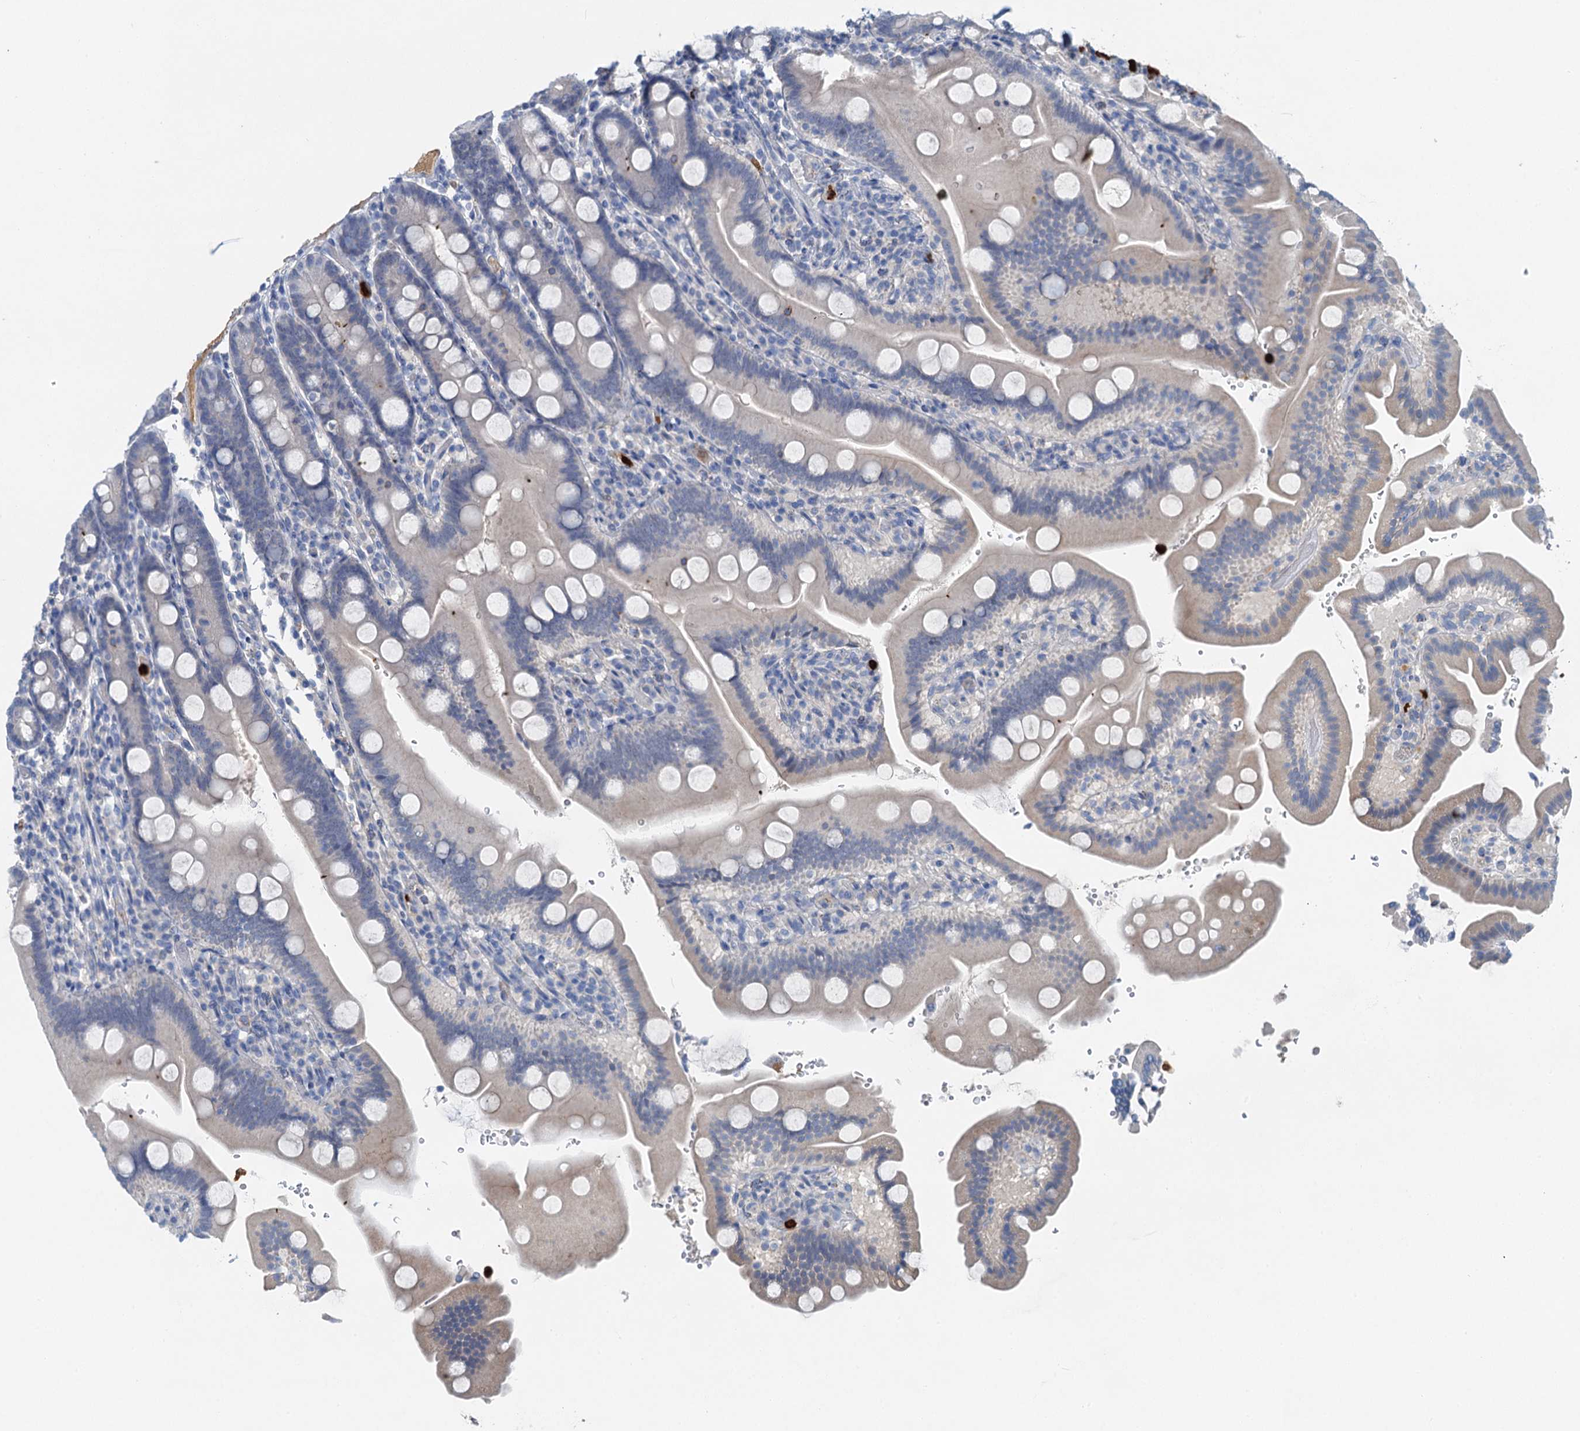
{"staining": {"intensity": "negative", "quantity": "none", "location": "none"}, "tissue": "duodenum", "cell_type": "Glandular cells", "image_type": "normal", "snomed": [{"axis": "morphology", "description": "Normal tissue, NOS"}, {"axis": "topography", "description": "Duodenum"}], "caption": "This is an immunohistochemistry (IHC) histopathology image of normal human duodenum. There is no staining in glandular cells.", "gene": "OTOA", "patient": {"sex": "male", "age": 55}}